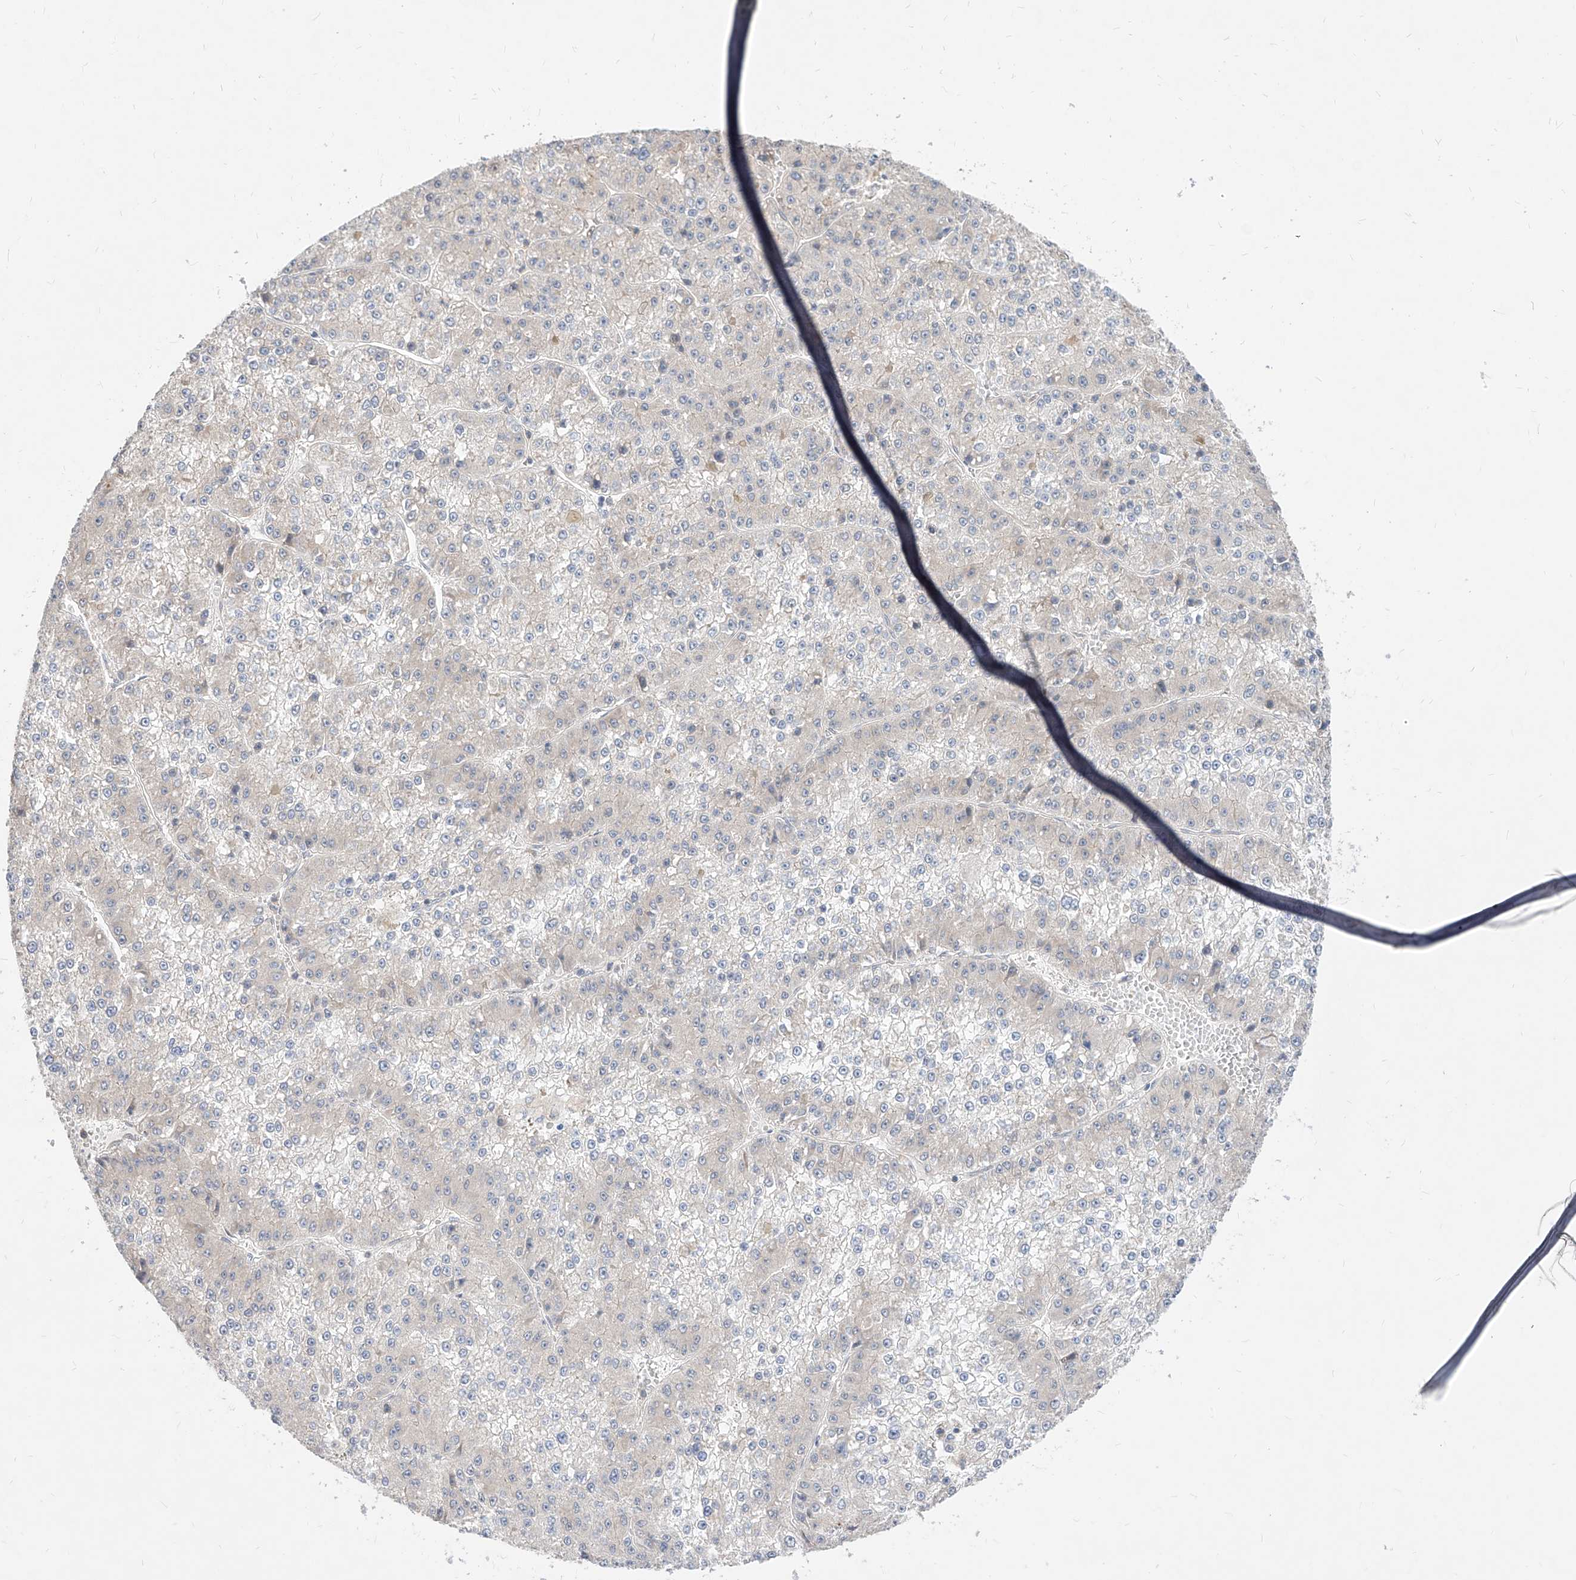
{"staining": {"intensity": "negative", "quantity": "none", "location": "none"}, "tissue": "liver cancer", "cell_type": "Tumor cells", "image_type": "cancer", "snomed": [{"axis": "morphology", "description": "Carcinoma, Hepatocellular, NOS"}, {"axis": "topography", "description": "Liver"}], "caption": "Tumor cells show no significant positivity in liver hepatocellular carcinoma. (Brightfield microscopy of DAB (3,3'-diaminobenzidine) immunohistochemistry (IHC) at high magnification).", "gene": "TSNAX", "patient": {"sex": "female", "age": 73}}